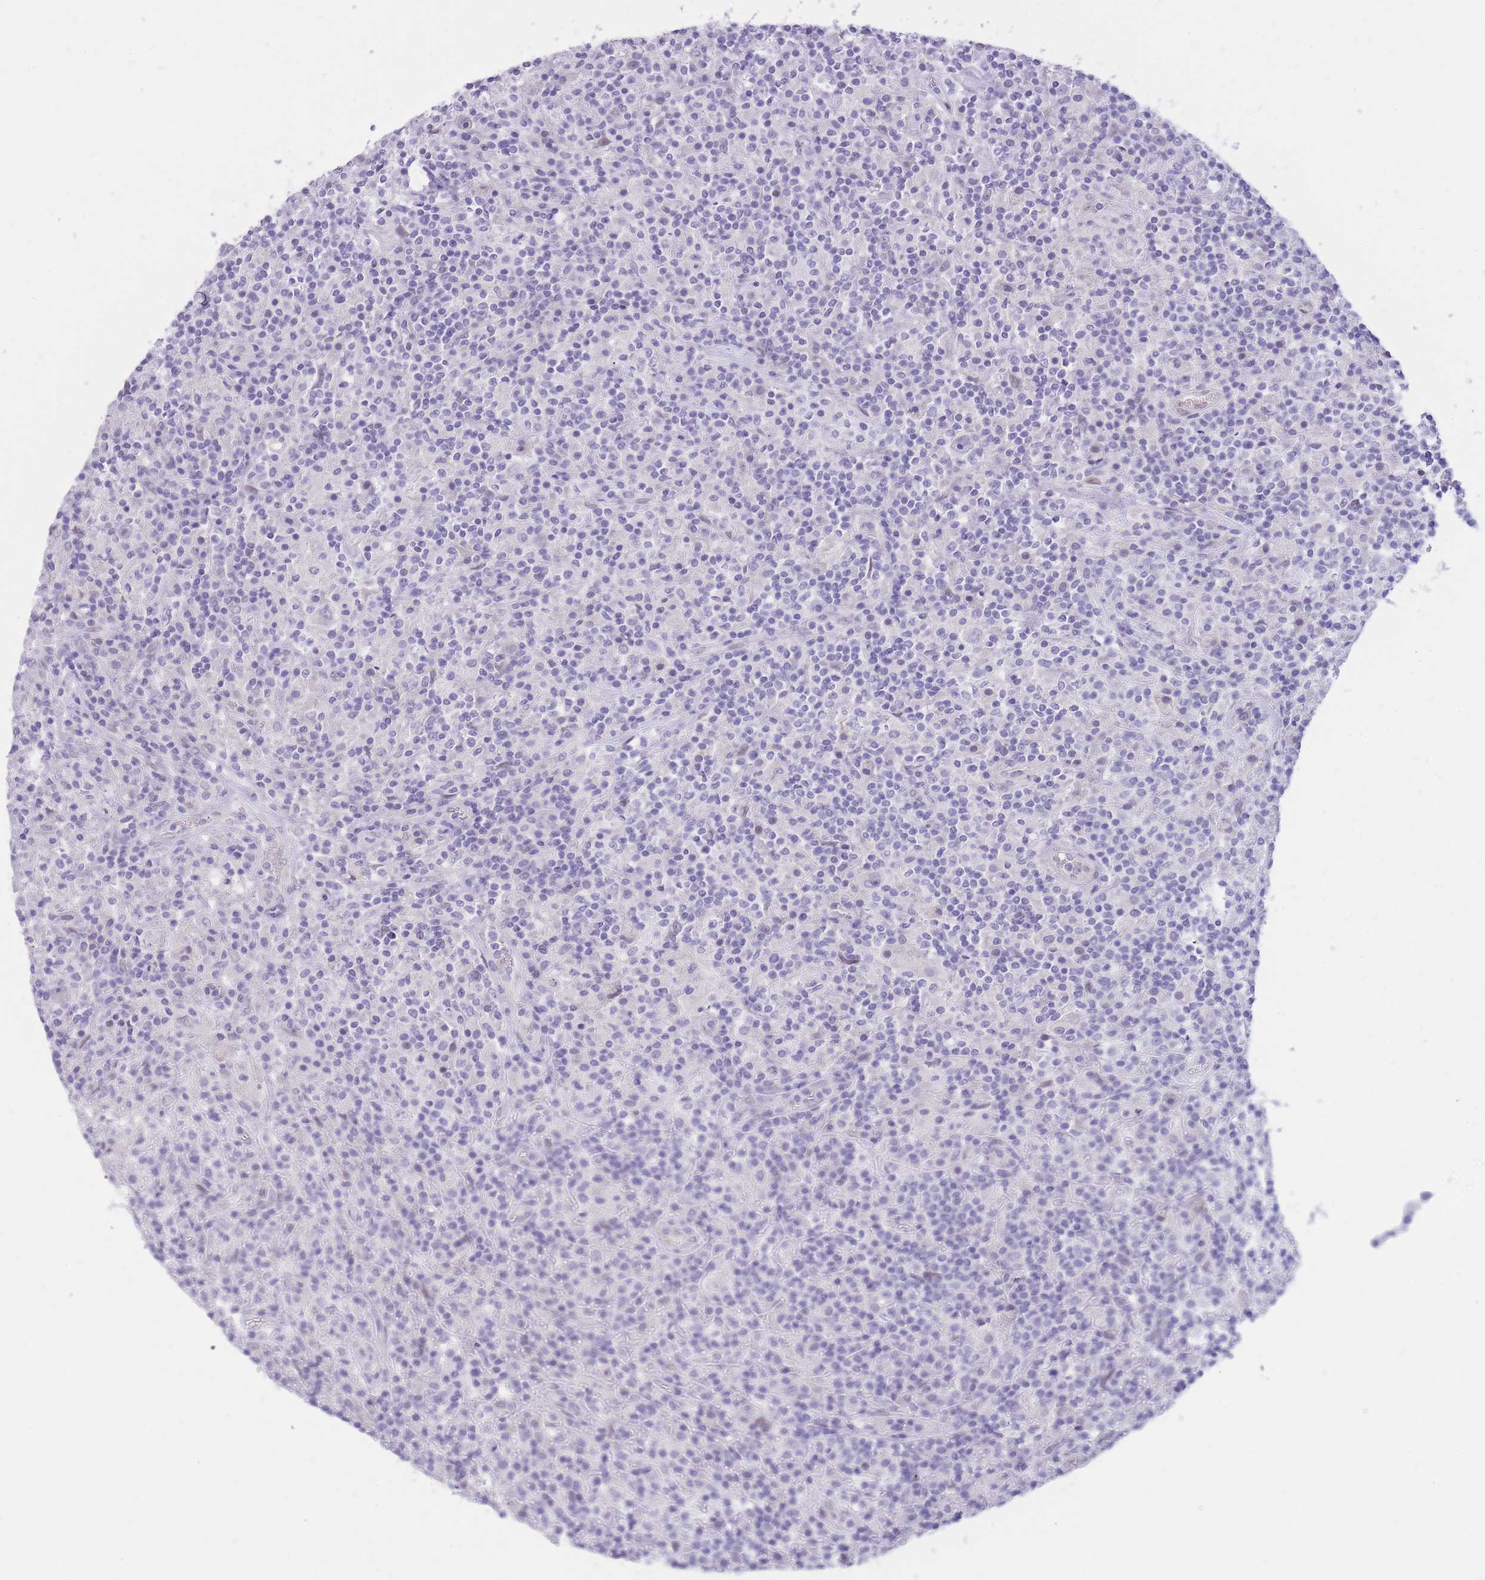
{"staining": {"intensity": "negative", "quantity": "none", "location": "none"}, "tissue": "lymphoma", "cell_type": "Tumor cells", "image_type": "cancer", "snomed": [{"axis": "morphology", "description": "Hodgkin's disease, NOS"}, {"axis": "topography", "description": "Lymph node"}], "caption": "Immunohistochemical staining of human lymphoma demonstrates no significant positivity in tumor cells.", "gene": "HOOK2", "patient": {"sex": "male", "age": 70}}